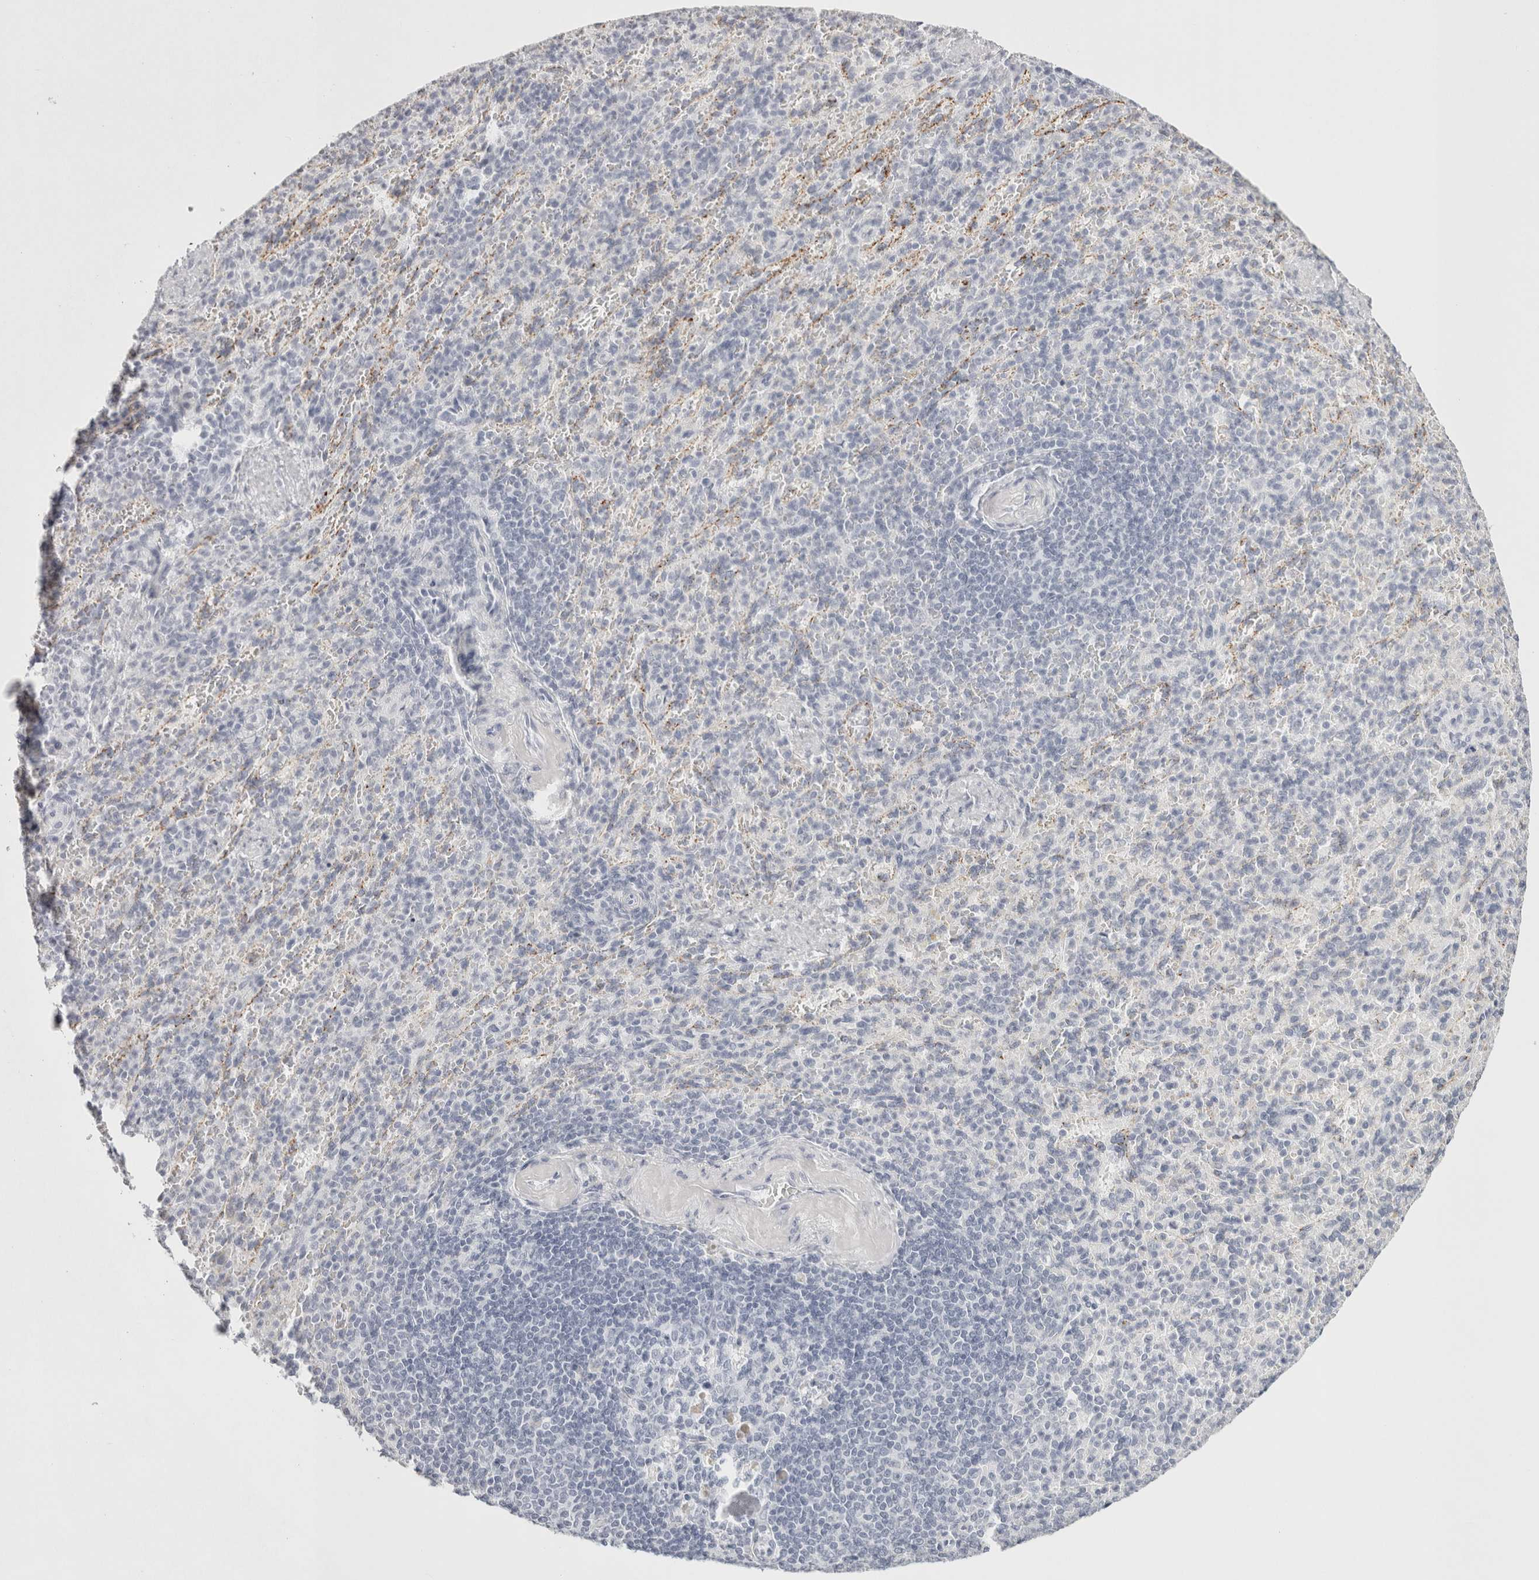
{"staining": {"intensity": "negative", "quantity": "none", "location": "none"}, "tissue": "spleen", "cell_type": "Cells in red pulp", "image_type": "normal", "snomed": [{"axis": "morphology", "description": "Normal tissue, NOS"}, {"axis": "topography", "description": "Spleen"}], "caption": "High power microscopy histopathology image of an IHC histopathology image of benign spleen, revealing no significant expression in cells in red pulp.", "gene": "GARIN1A", "patient": {"sex": "female", "age": 74}}